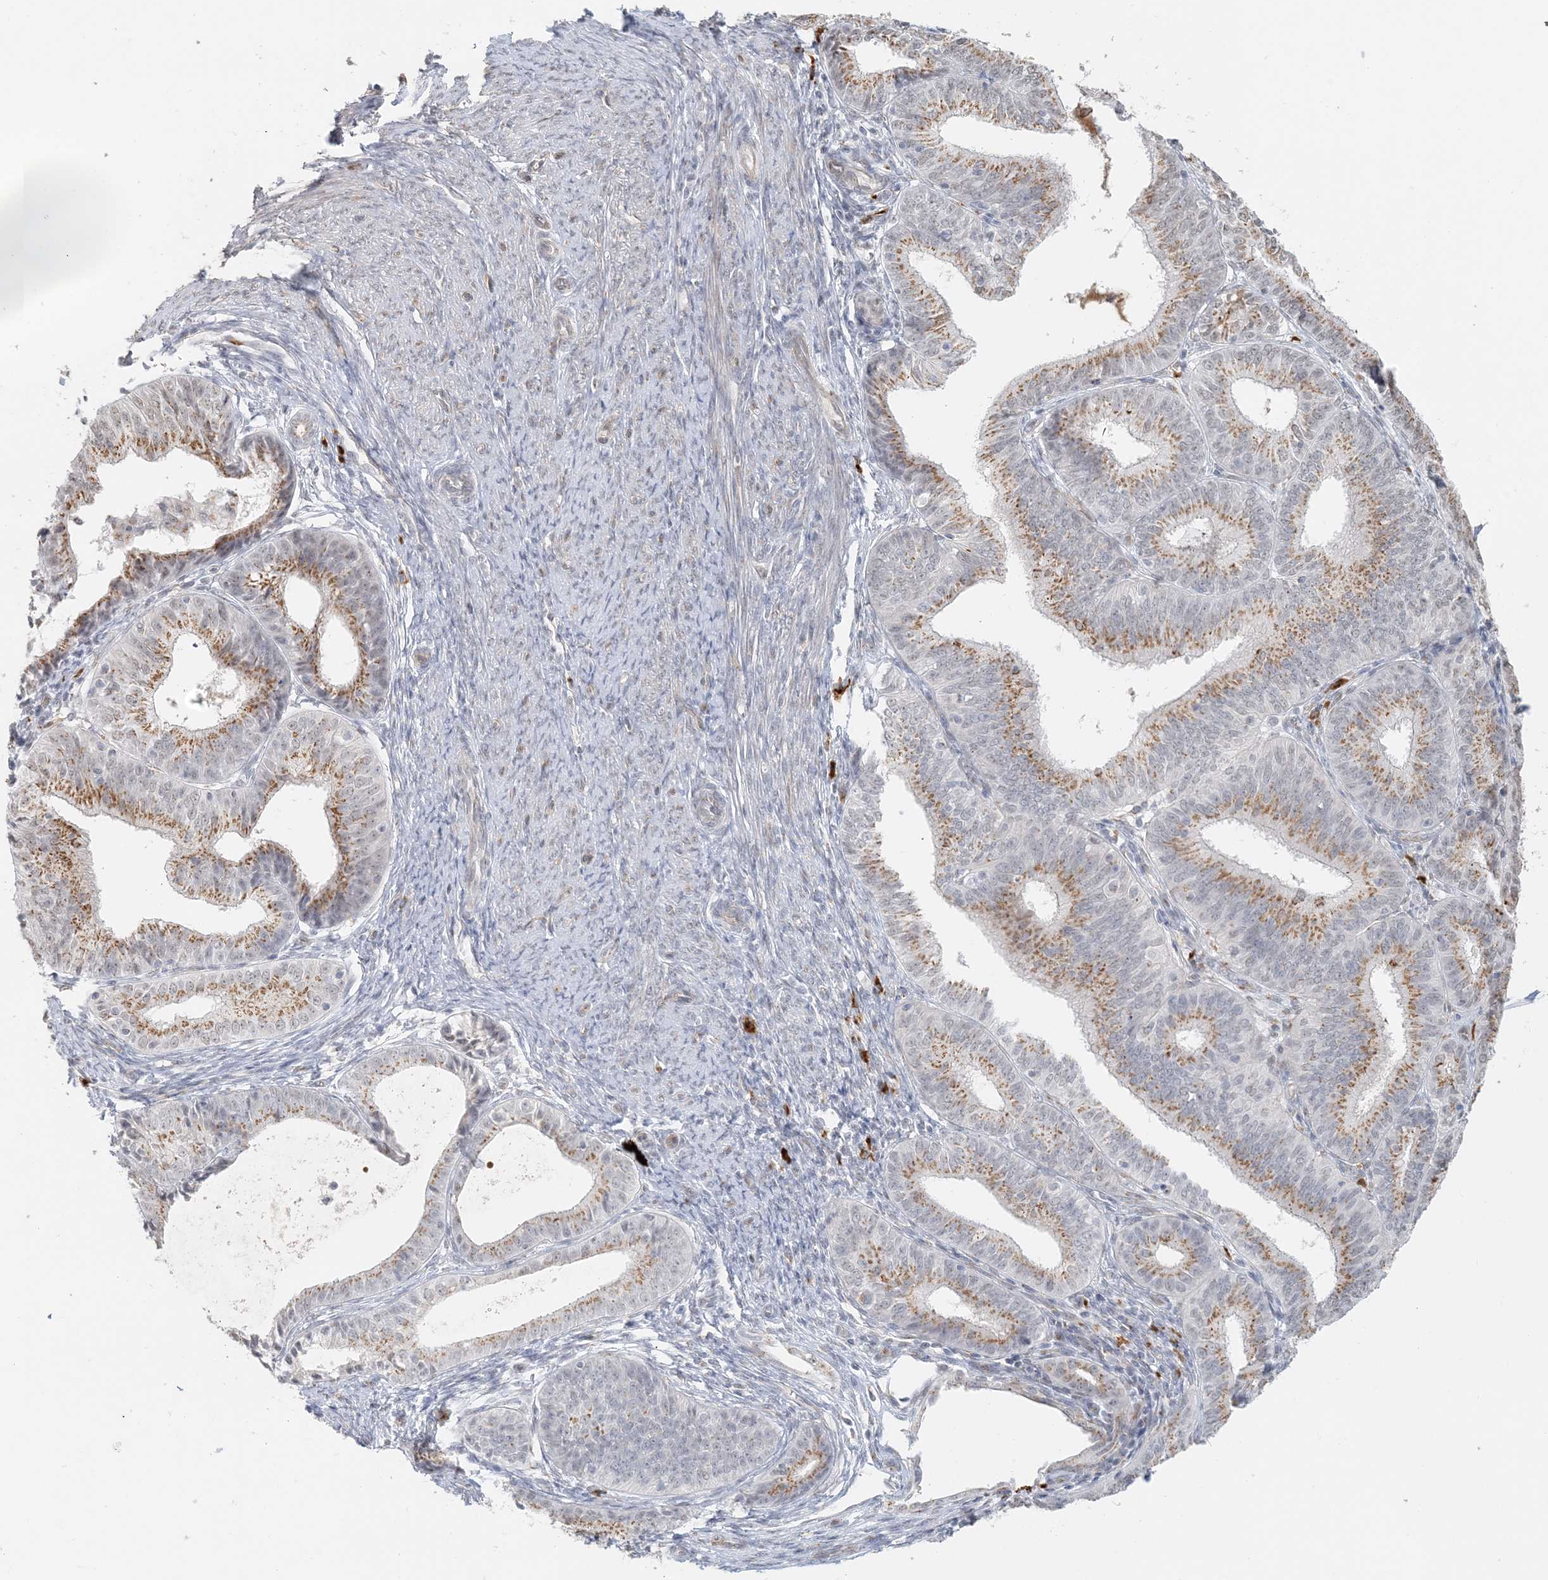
{"staining": {"intensity": "moderate", "quantity": ">75%", "location": "cytoplasmic/membranous"}, "tissue": "endometrial cancer", "cell_type": "Tumor cells", "image_type": "cancer", "snomed": [{"axis": "morphology", "description": "Adenocarcinoma, NOS"}, {"axis": "topography", "description": "Endometrium"}], "caption": "DAB (3,3'-diaminobenzidine) immunohistochemical staining of human endometrial adenocarcinoma displays moderate cytoplasmic/membranous protein staining in approximately >75% of tumor cells. (DAB (3,3'-diaminobenzidine) IHC, brown staining for protein, blue staining for nuclei).", "gene": "ZCCHC4", "patient": {"sex": "female", "age": 51}}